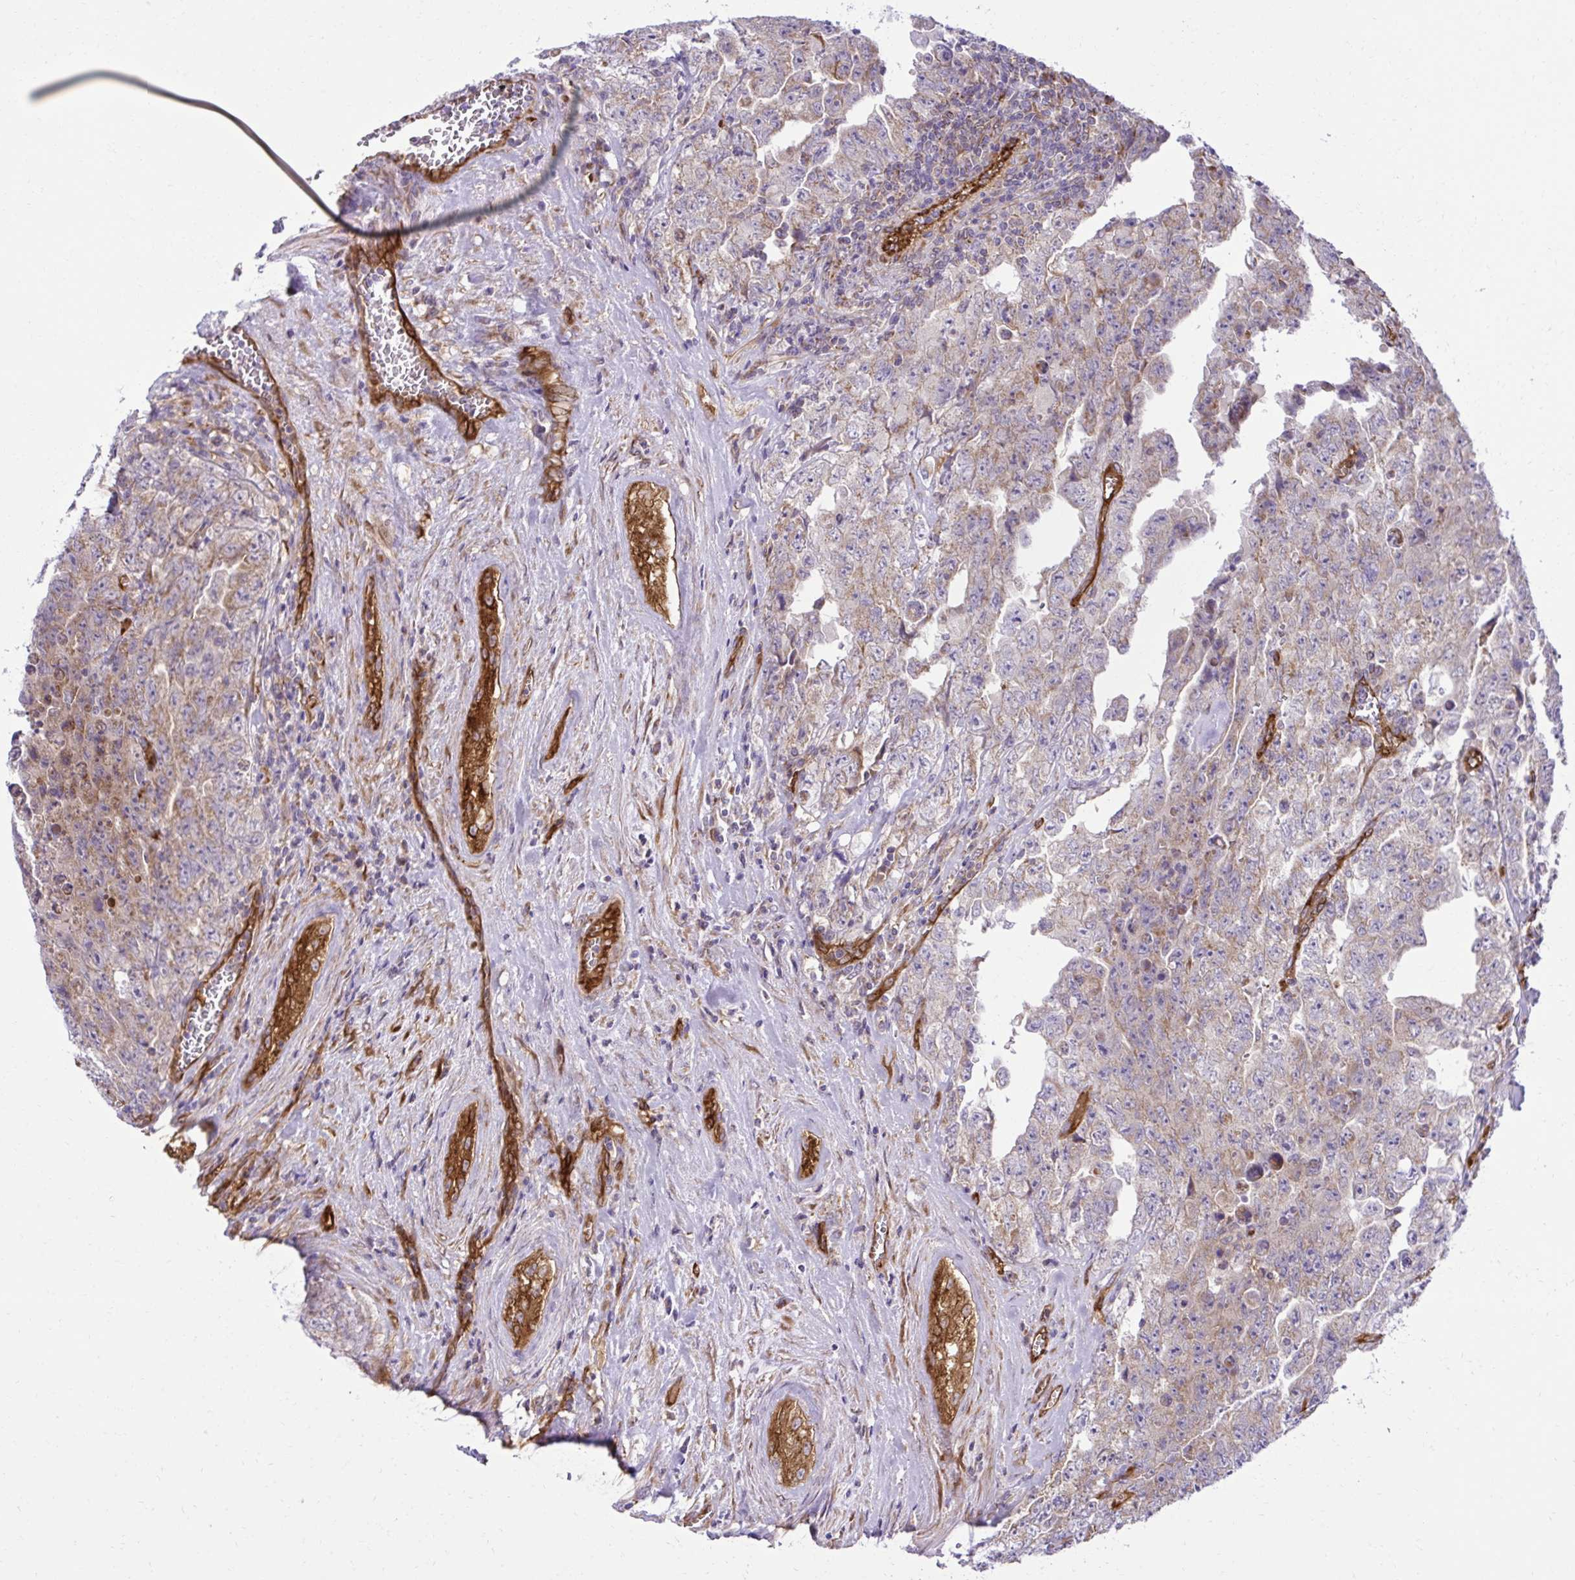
{"staining": {"intensity": "weak", "quantity": ">75%", "location": "cytoplasmic/membranous"}, "tissue": "testis cancer", "cell_type": "Tumor cells", "image_type": "cancer", "snomed": [{"axis": "morphology", "description": "Carcinoma, Embryonal, NOS"}, {"axis": "topography", "description": "Testis"}], "caption": "IHC of human testis embryonal carcinoma demonstrates low levels of weak cytoplasmic/membranous positivity in approximately >75% of tumor cells.", "gene": "LIMS1", "patient": {"sex": "male", "age": 28}}